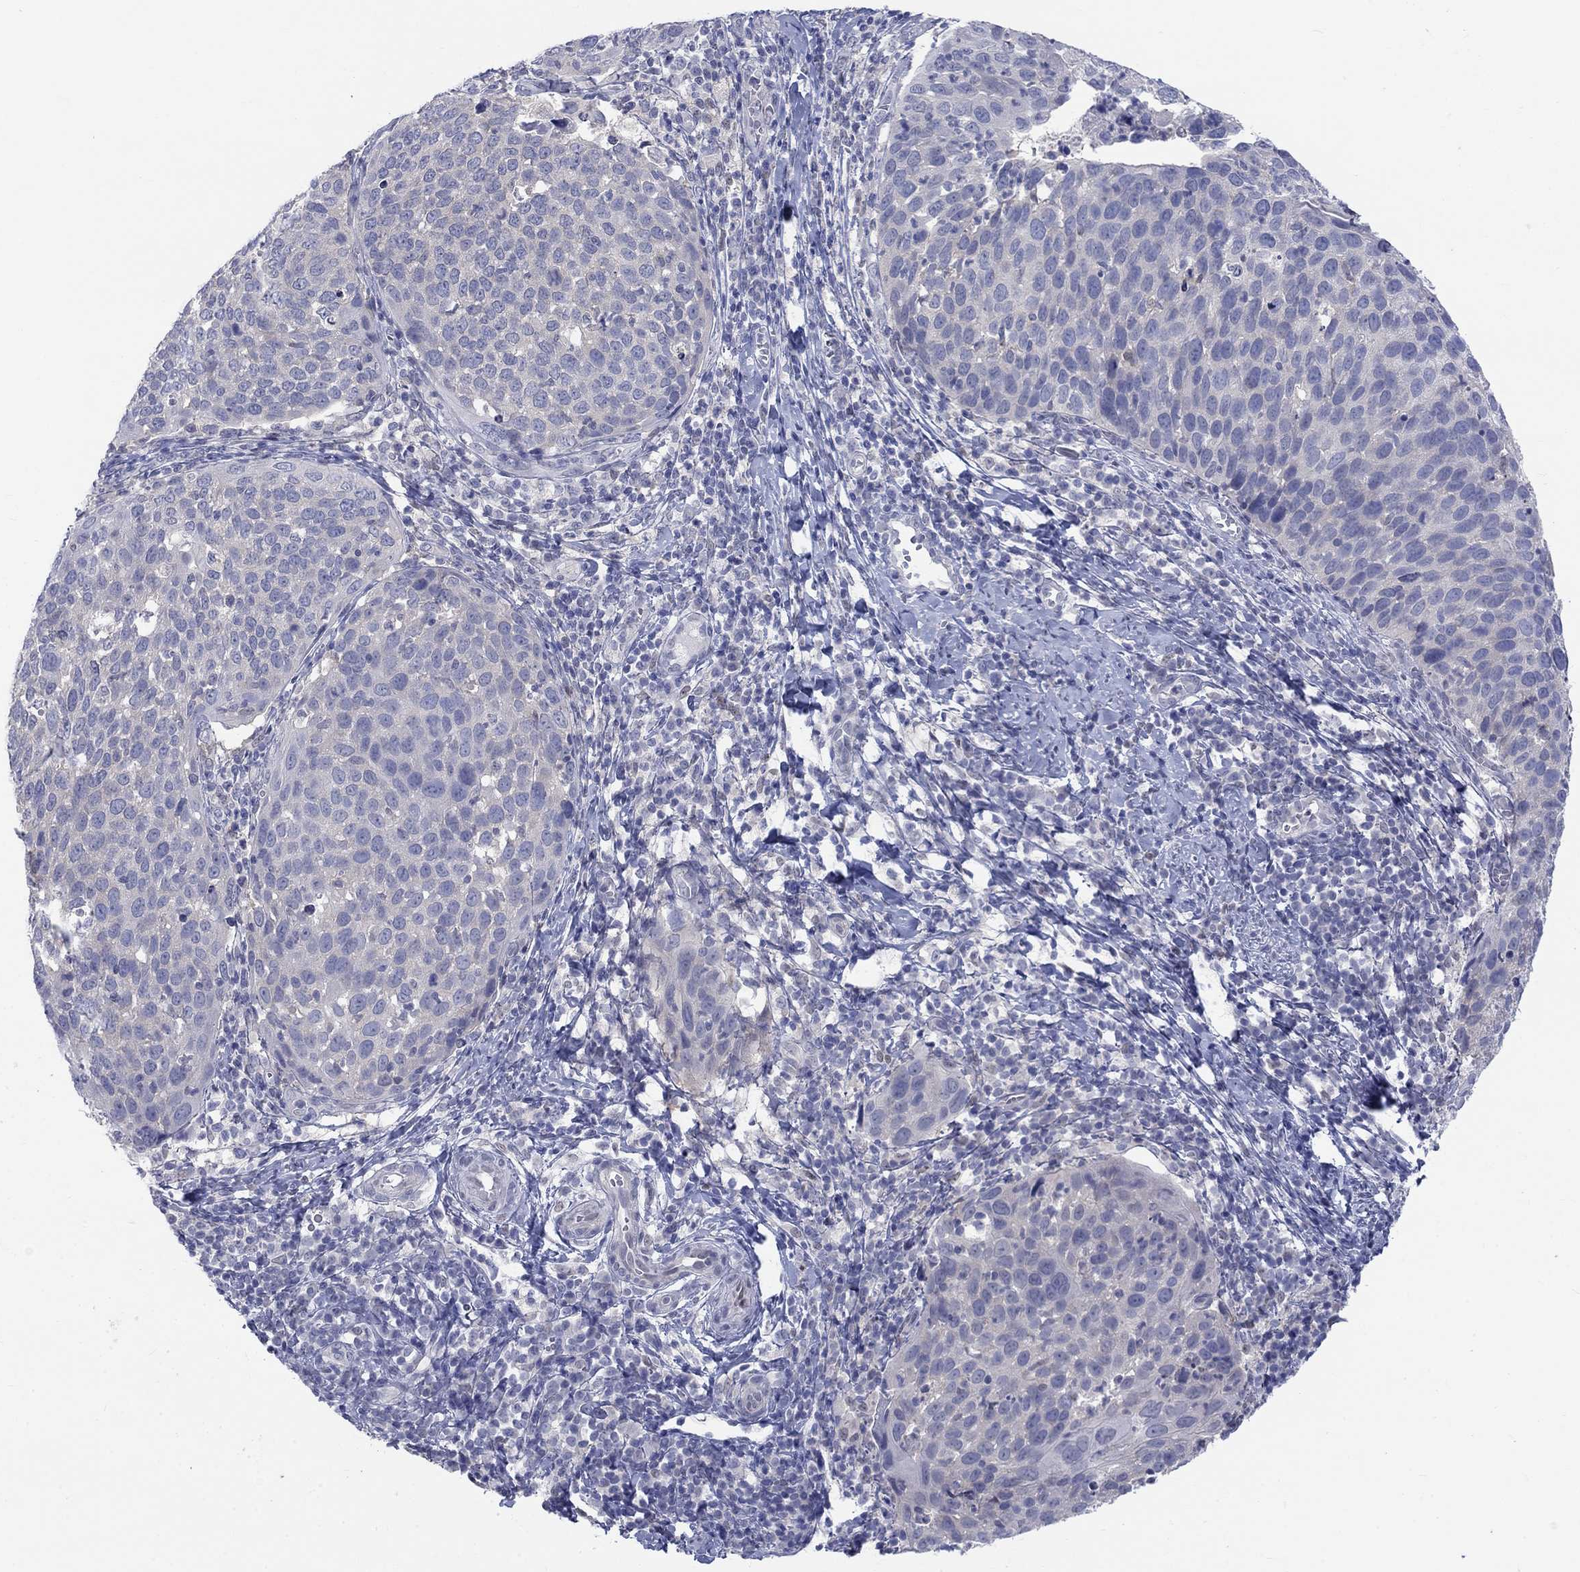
{"staining": {"intensity": "negative", "quantity": "none", "location": "none"}, "tissue": "cervical cancer", "cell_type": "Tumor cells", "image_type": "cancer", "snomed": [{"axis": "morphology", "description": "Squamous cell carcinoma, NOS"}, {"axis": "topography", "description": "Cervix"}], "caption": "Immunohistochemistry histopathology image of neoplastic tissue: squamous cell carcinoma (cervical) stained with DAB (3,3'-diaminobenzidine) displays no significant protein staining in tumor cells. (Stains: DAB (3,3'-diaminobenzidine) immunohistochemistry with hematoxylin counter stain, Microscopy: brightfield microscopy at high magnification).", "gene": "EGFLAM", "patient": {"sex": "female", "age": 54}}